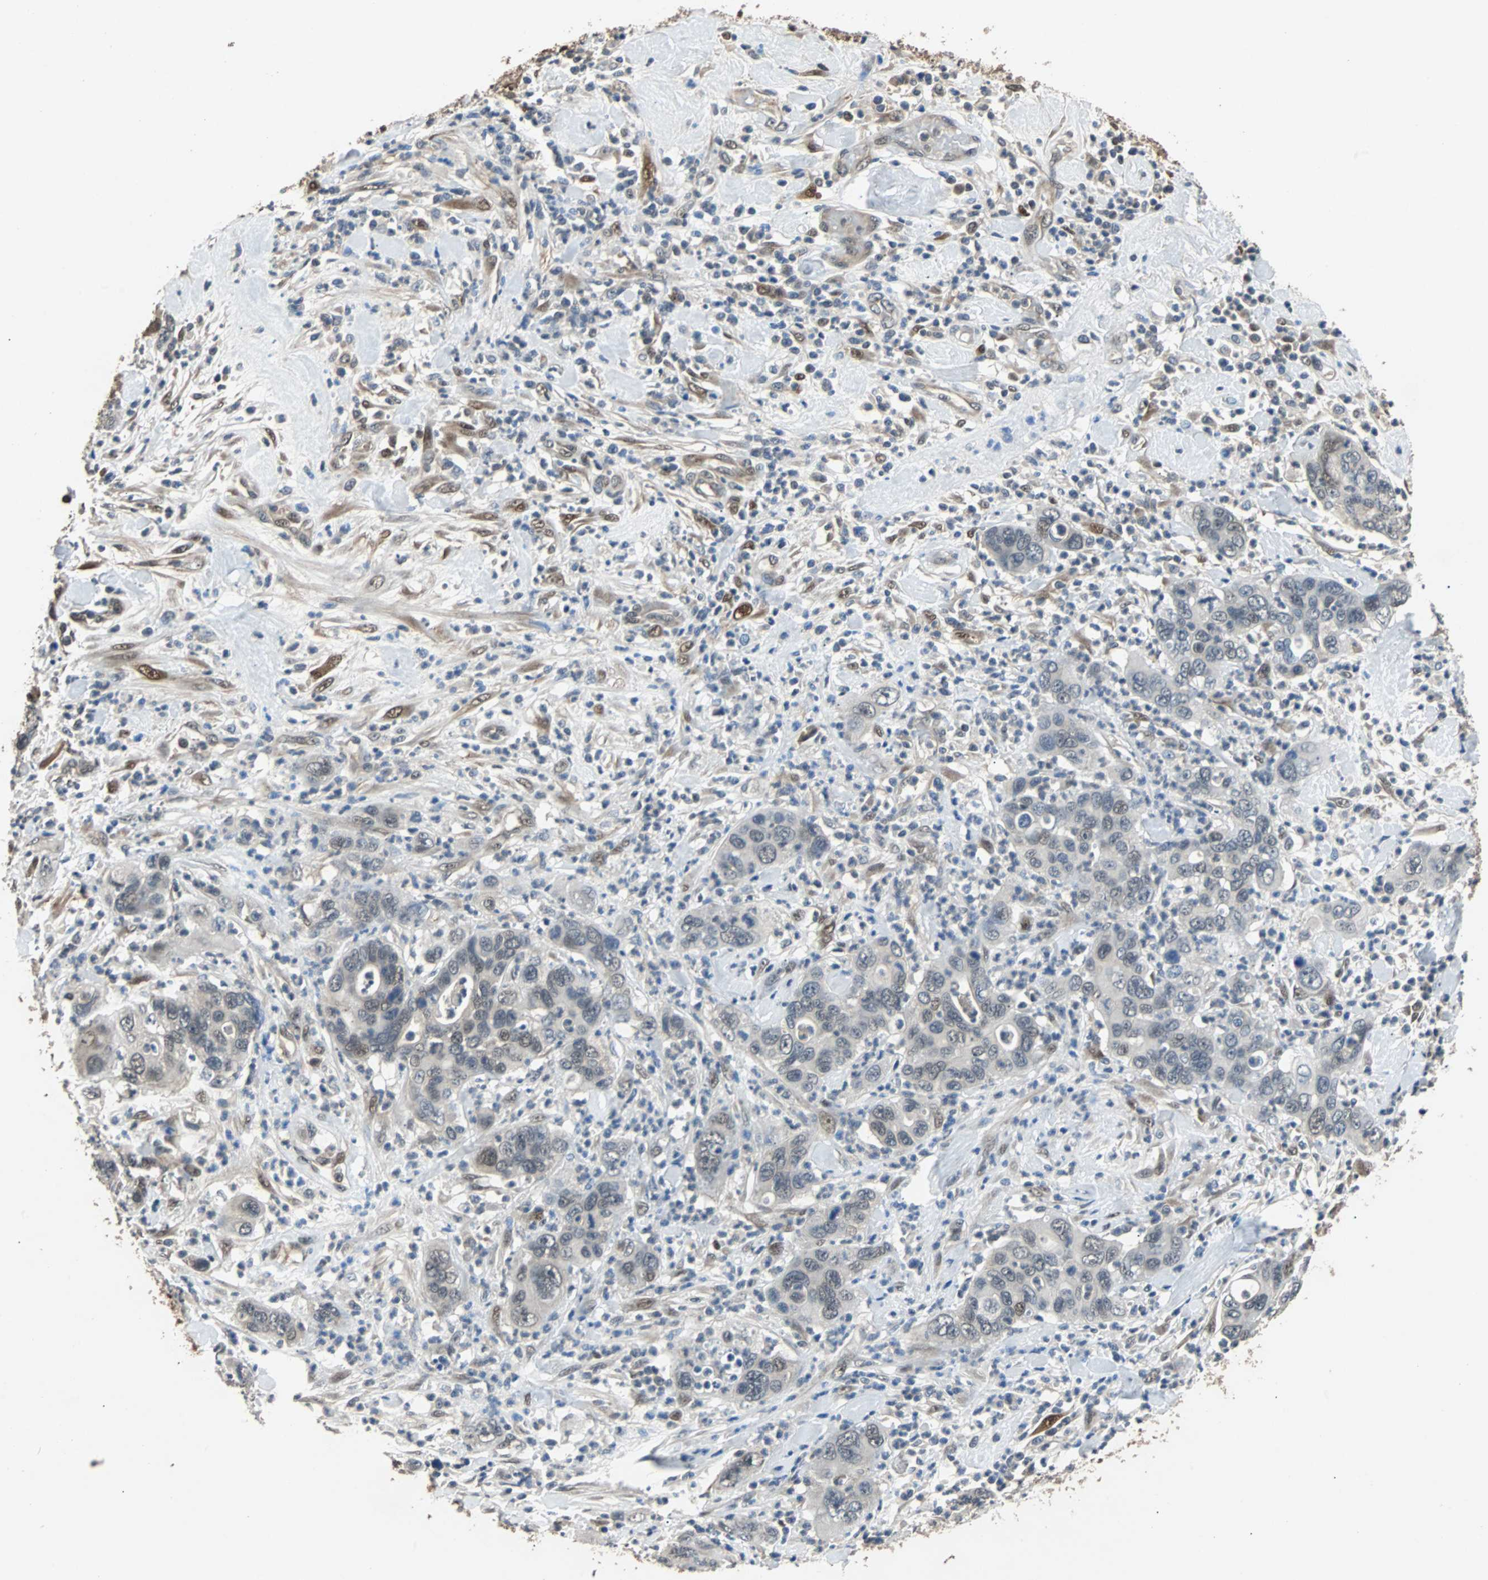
{"staining": {"intensity": "weak", "quantity": "<25%", "location": "nuclear"}, "tissue": "pancreatic cancer", "cell_type": "Tumor cells", "image_type": "cancer", "snomed": [{"axis": "morphology", "description": "Adenocarcinoma, NOS"}, {"axis": "topography", "description": "Pancreas"}], "caption": "There is no significant staining in tumor cells of pancreatic cancer.", "gene": "PRDX6", "patient": {"sex": "female", "age": 71}}